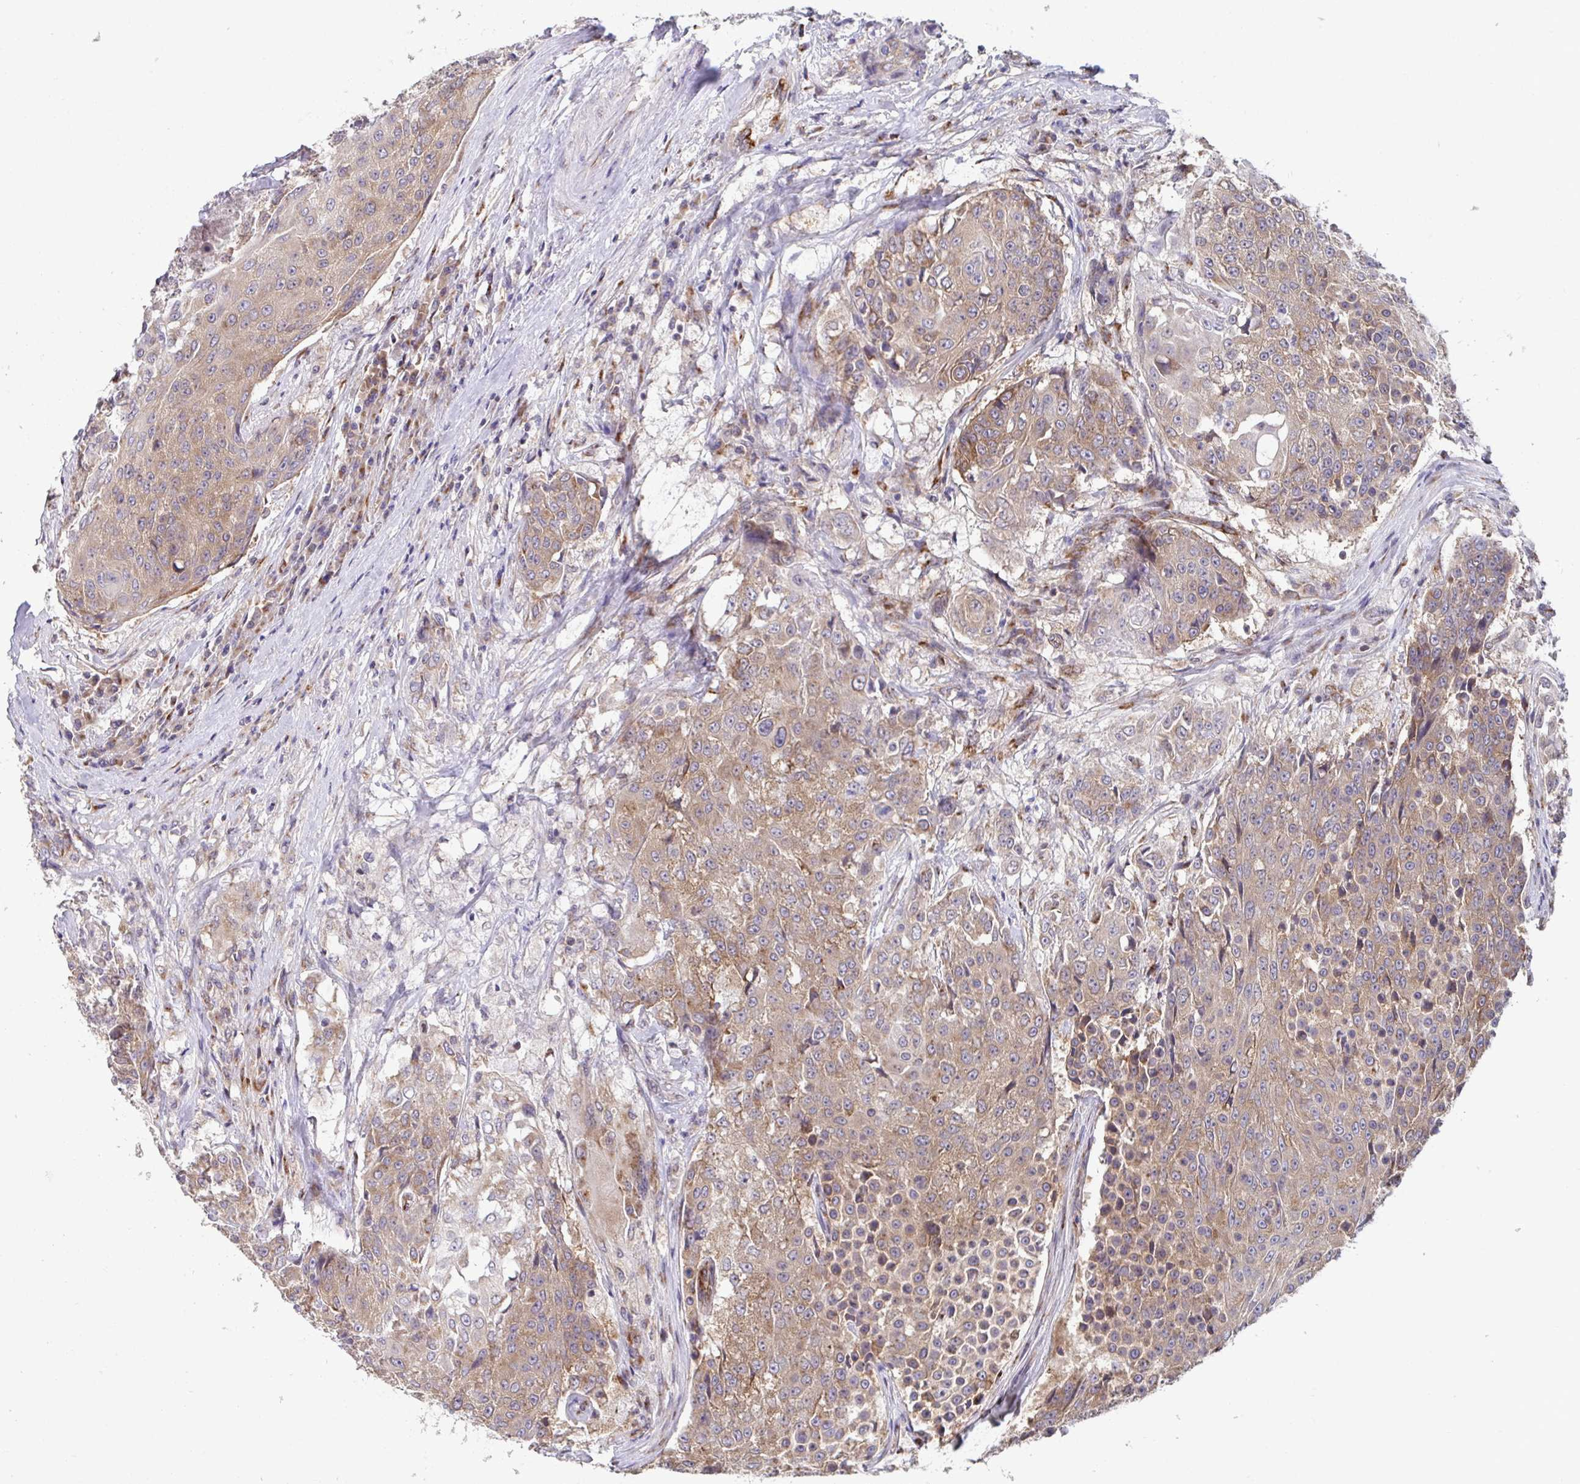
{"staining": {"intensity": "moderate", "quantity": ">75%", "location": "cytoplasmic/membranous"}, "tissue": "urothelial cancer", "cell_type": "Tumor cells", "image_type": "cancer", "snomed": [{"axis": "morphology", "description": "Urothelial carcinoma, High grade"}, {"axis": "topography", "description": "Urinary bladder"}], "caption": "Immunohistochemical staining of human urothelial cancer reveals medium levels of moderate cytoplasmic/membranous protein staining in approximately >75% of tumor cells. The staining was performed using DAB to visualize the protein expression in brown, while the nuclei were stained in blue with hematoxylin (Magnification: 20x).", "gene": "ATP5MJ", "patient": {"sex": "female", "age": 63}}